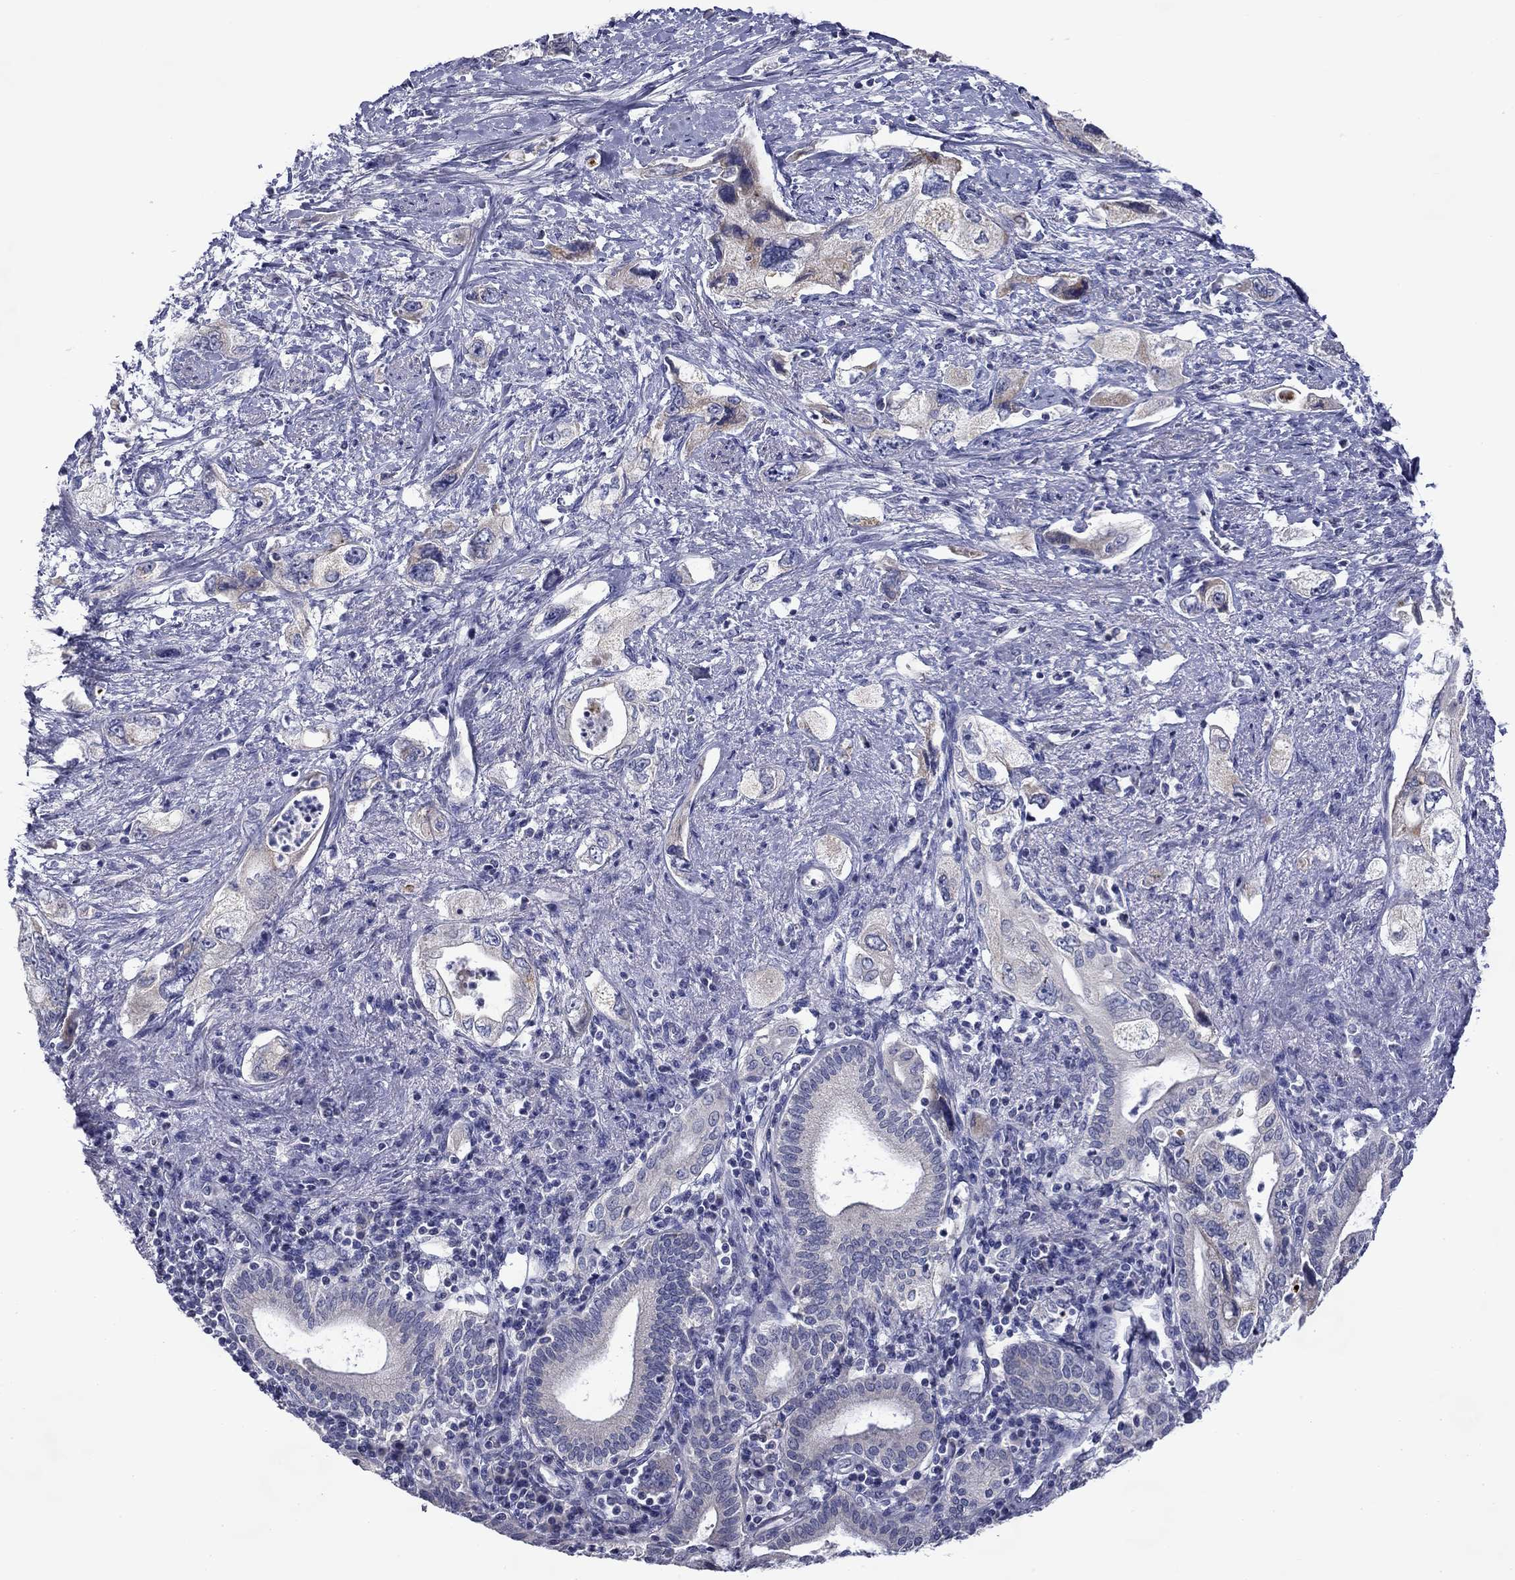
{"staining": {"intensity": "negative", "quantity": "none", "location": "none"}, "tissue": "pancreatic cancer", "cell_type": "Tumor cells", "image_type": "cancer", "snomed": [{"axis": "morphology", "description": "Adenocarcinoma, NOS"}, {"axis": "topography", "description": "Pancreas"}], "caption": "Tumor cells are negative for protein expression in human adenocarcinoma (pancreatic).", "gene": "SPATA7", "patient": {"sex": "female", "age": 73}}